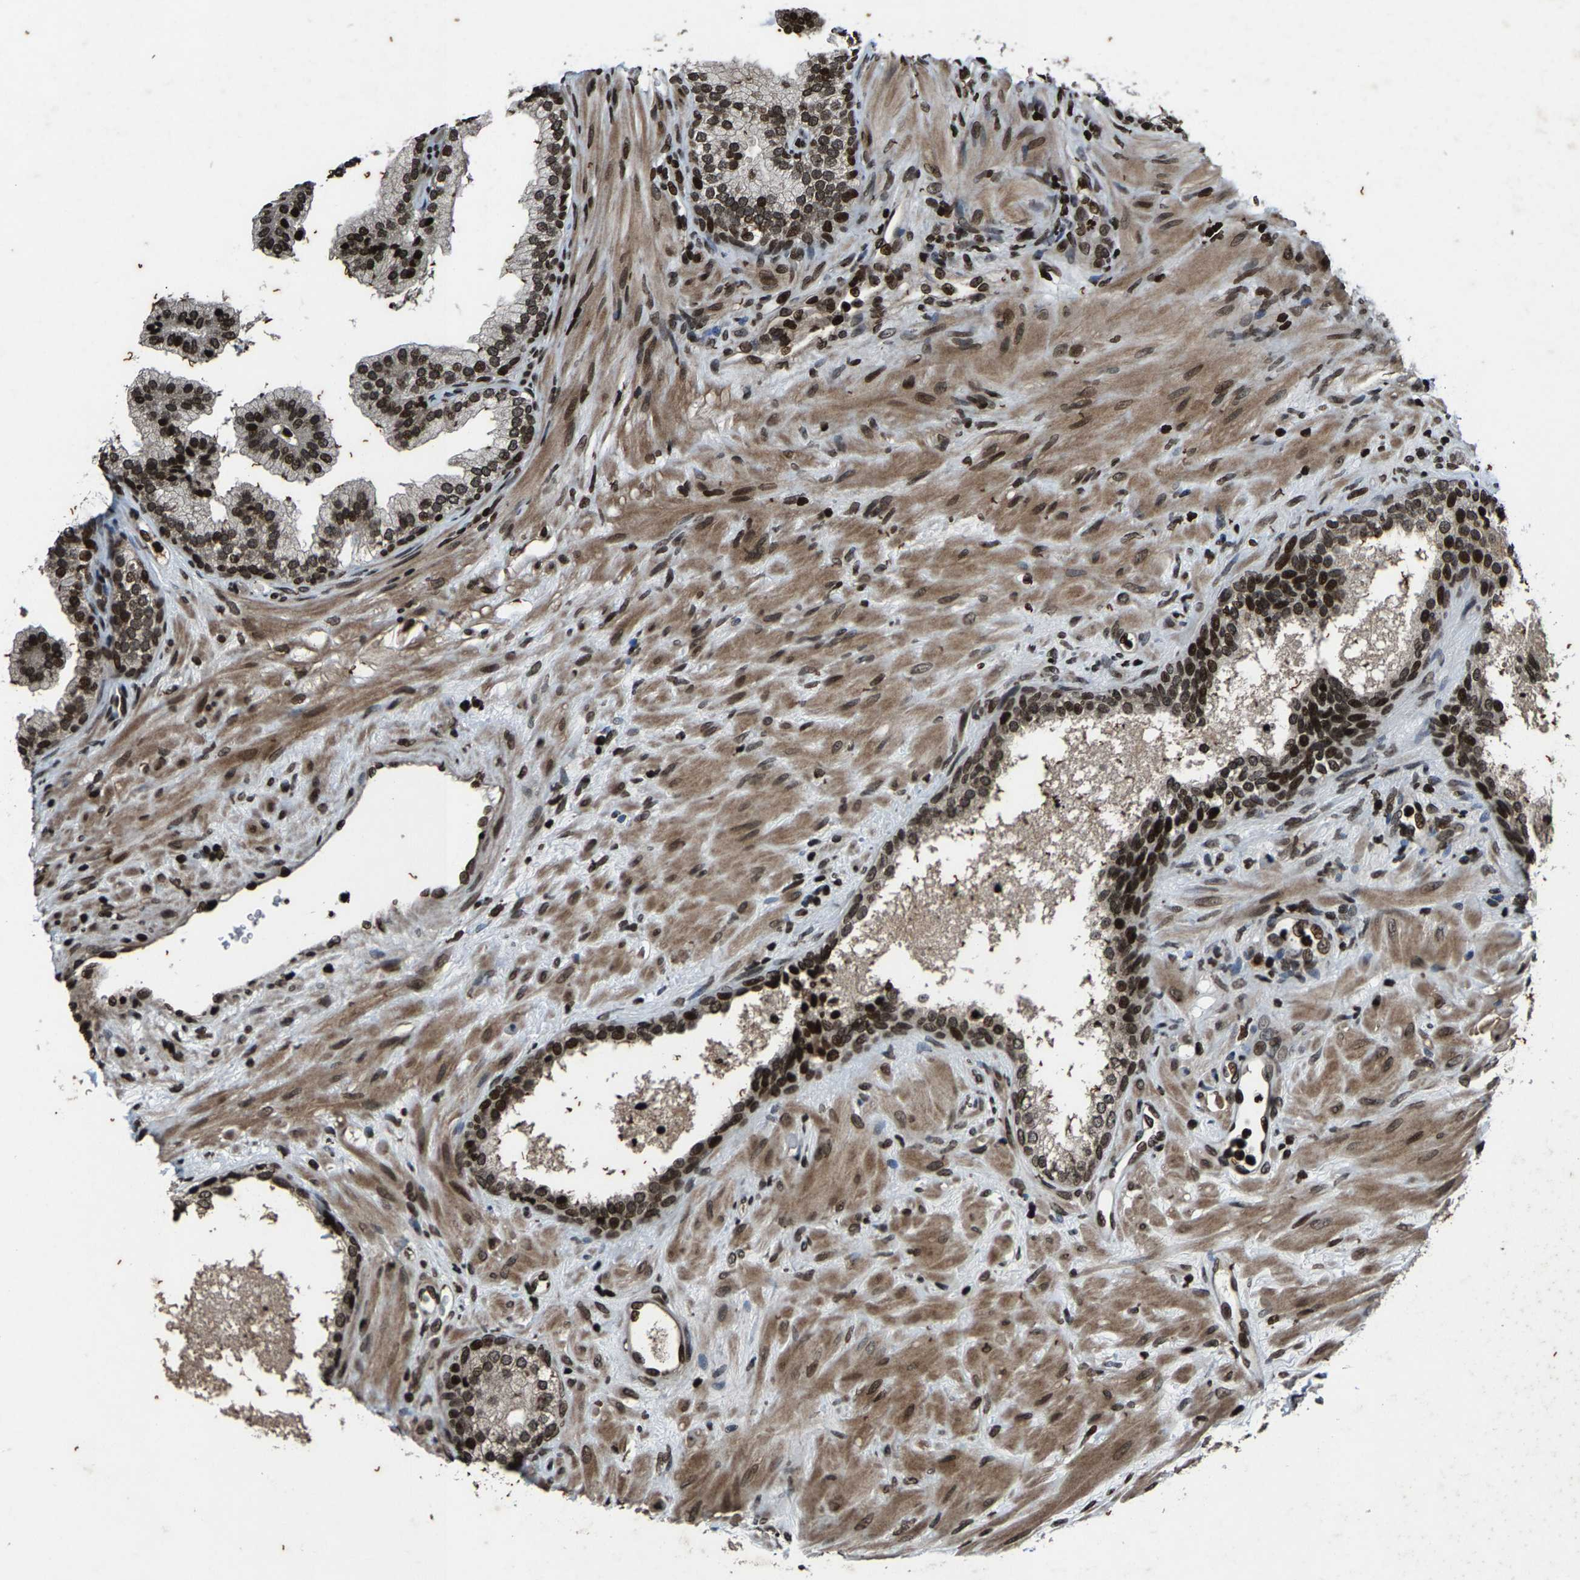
{"staining": {"intensity": "moderate", "quantity": ">75%", "location": "nuclear"}, "tissue": "prostate", "cell_type": "Glandular cells", "image_type": "normal", "snomed": [{"axis": "morphology", "description": "Normal tissue, NOS"}, {"axis": "topography", "description": "Prostate"}], "caption": "Protein expression analysis of benign human prostate reveals moderate nuclear positivity in about >75% of glandular cells. The staining is performed using DAB (3,3'-diaminobenzidine) brown chromogen to label protein expression. The nuclei are counter-stained blue using hematoxylin.", "gene": "H4C1", "patient": {"sex": "male", "age": 76}}